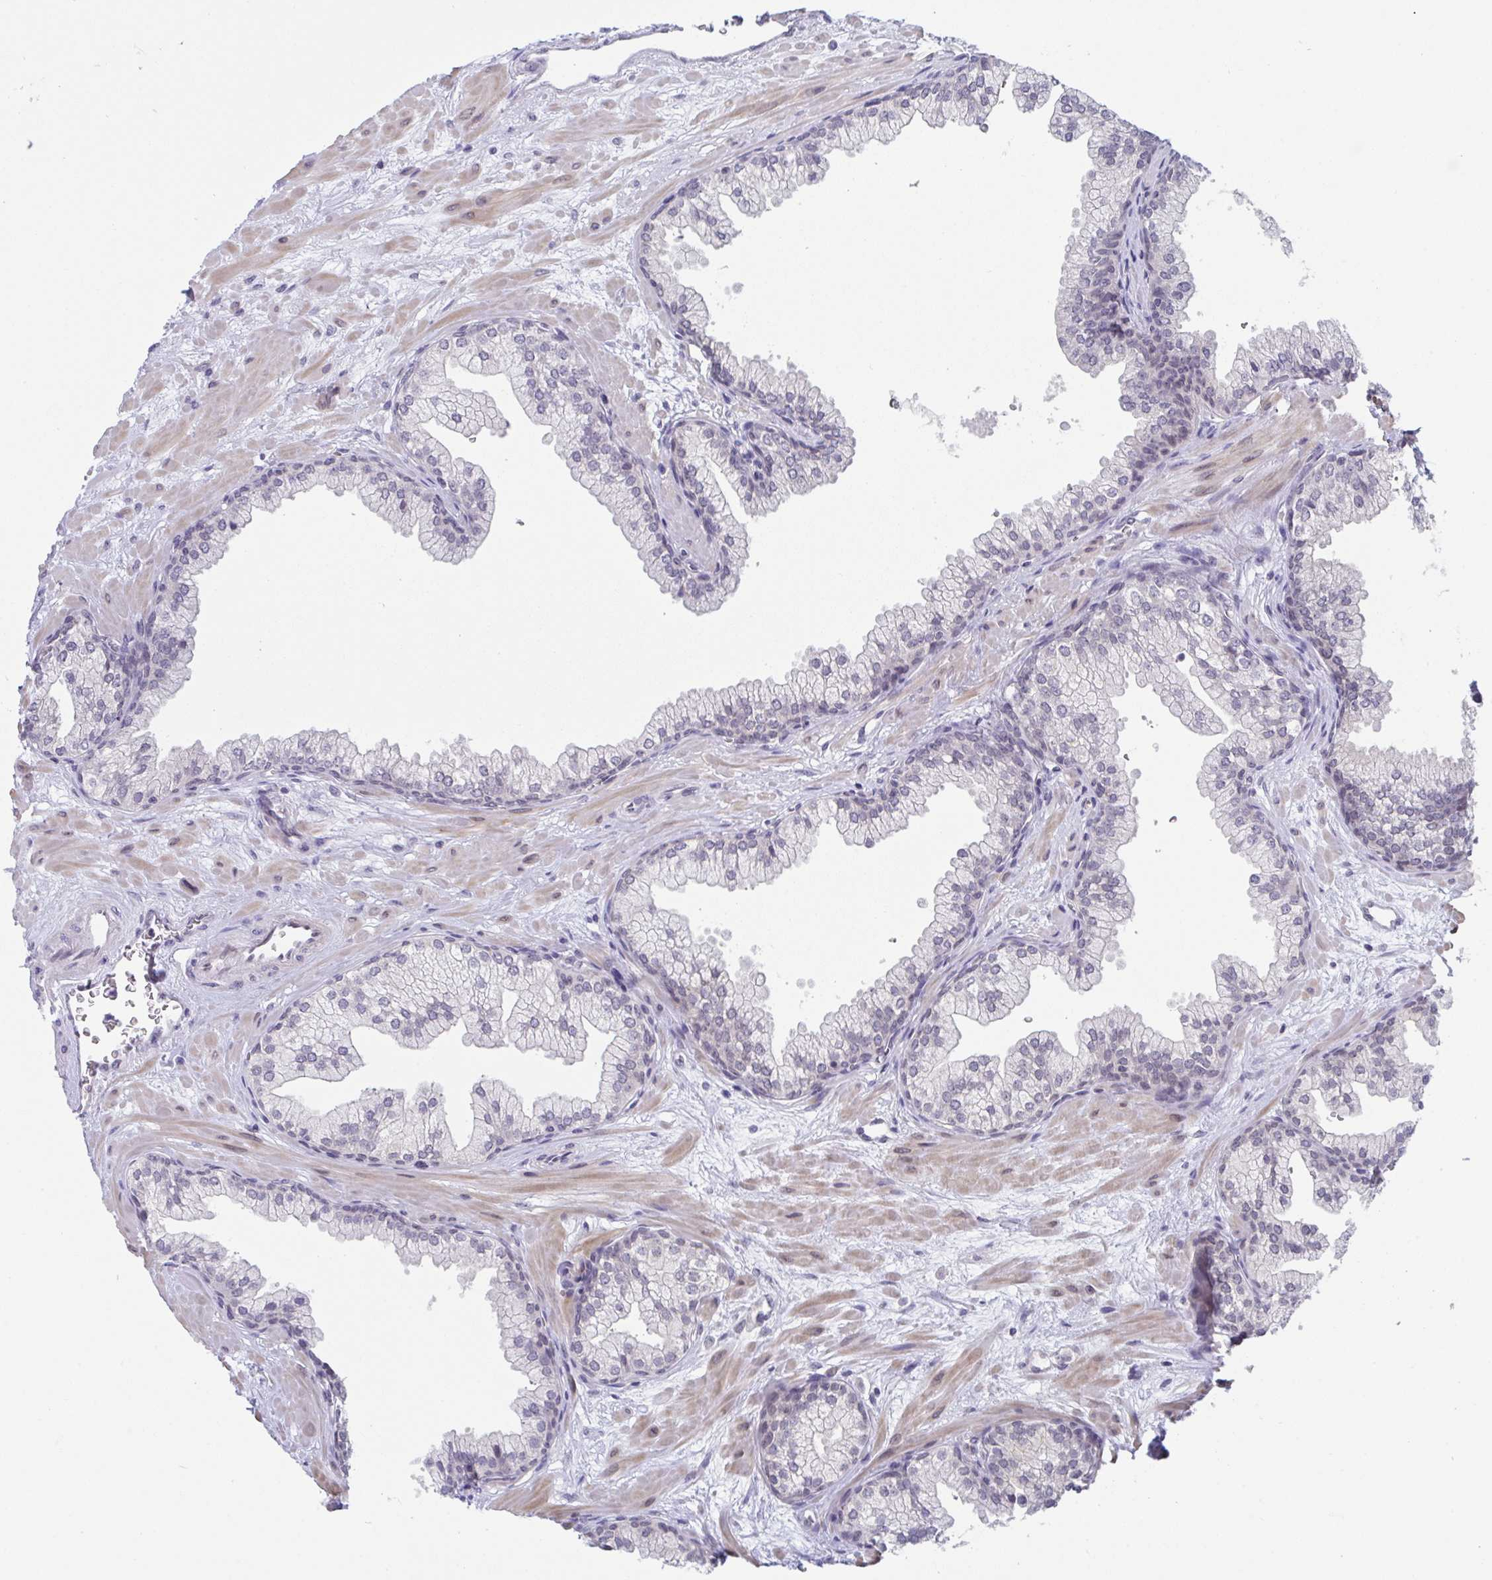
{"staining": {"intensity": "negative", "quantity": "none", "location": "none"}, "tissue": "prostate", "cell_type": "Glandular cells", "image_type": "normal", "snomed": [{"axis": "morphology", "description": "Normal tissue, NOS"}, {"axis": "topography", "description": "Prostate"}, {"axis": "topography", "description": "Peripheral nerve tissue"}], "caption": "The micrograph shows no significant expression in glandular cells of prostate.", "gene": "BMAL2", "patient": {"sex": "male", "age": 61}}